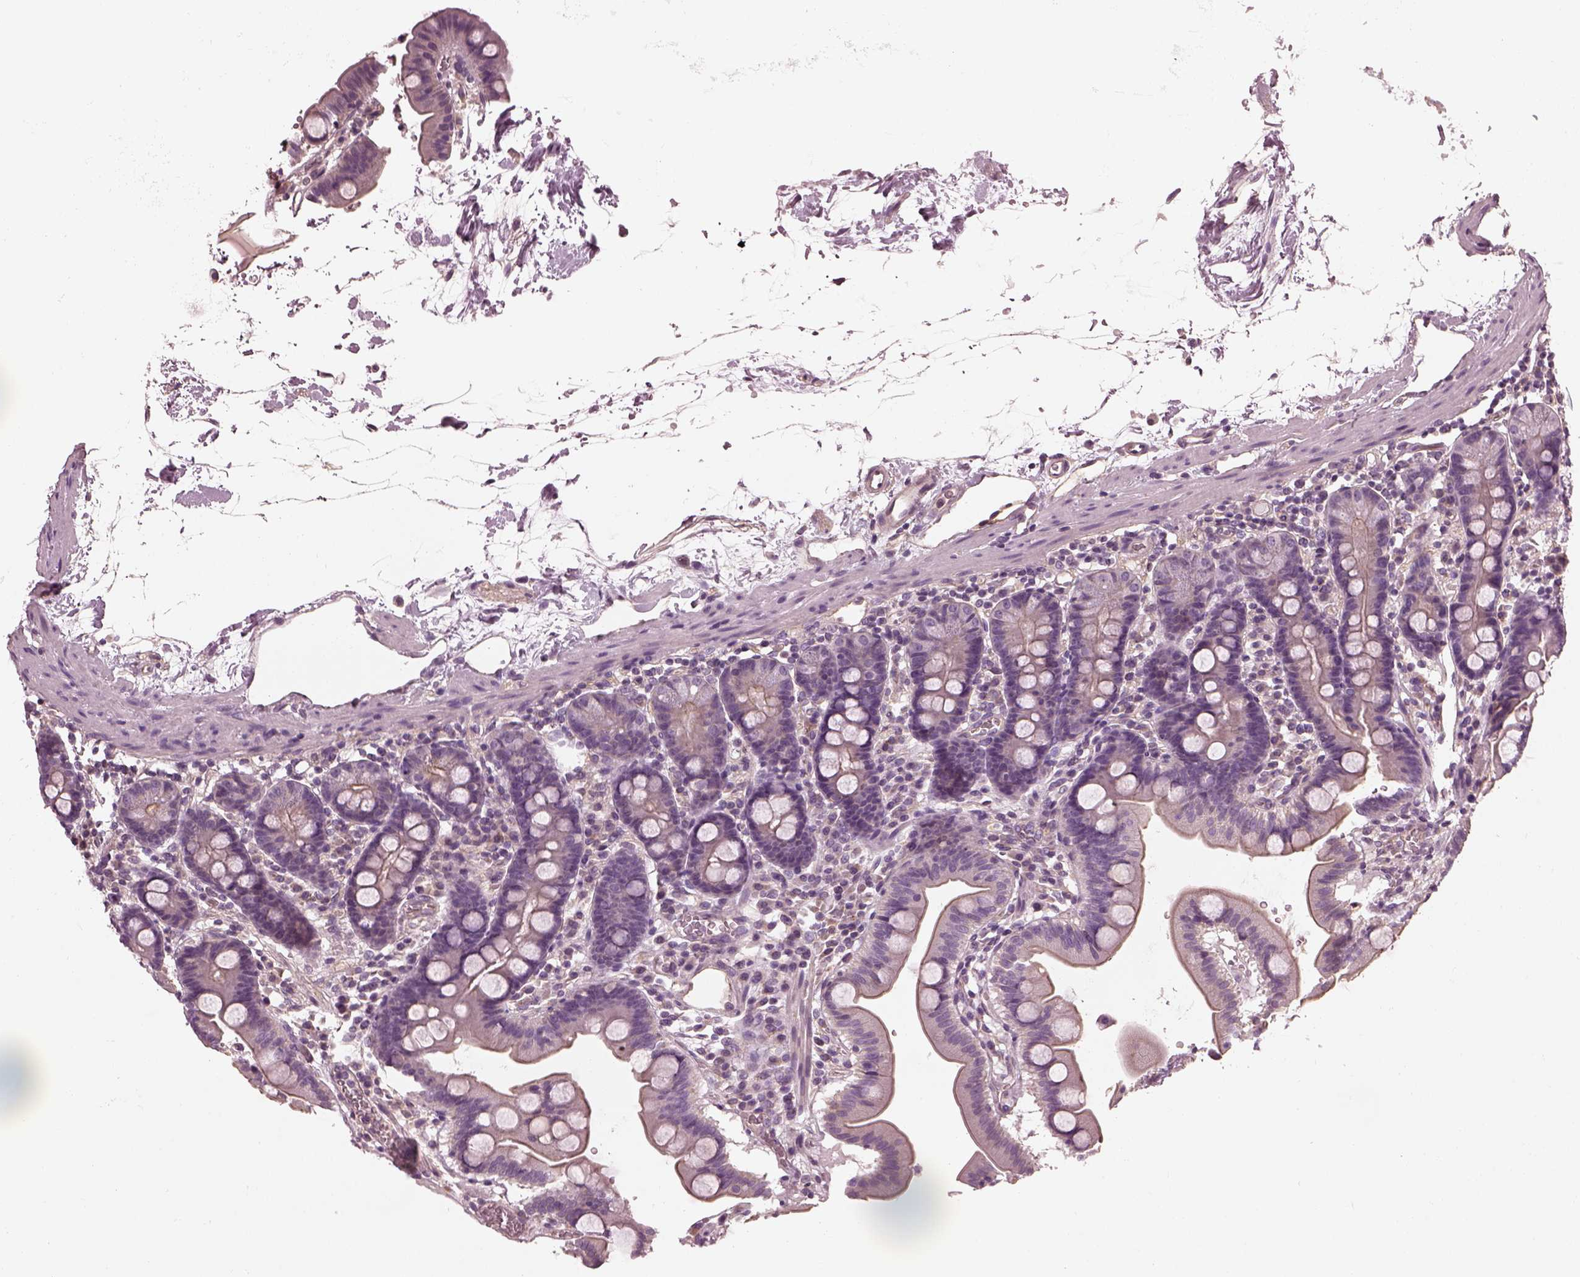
{"staining": {"intensity": "weak", "quantity": ">75%", "location": "cytoplasmic/membranous"}, "tissue": "duodenum", "cell_type": "Glandular cells", "image_type": "normal", "snomed": [{"axis": "morphology", "description": "Normal tissue, NOS"}, {"axis": "topography", "description": "Duodenum"}], "caption": "Weak cytoplasmic/membranous staining for a protein is appreciated in approximately >75% of glandular cells of normal duodenum using IHC.", "gene": "ODAD1", "patient": {"sex": "male", "age": 59}}